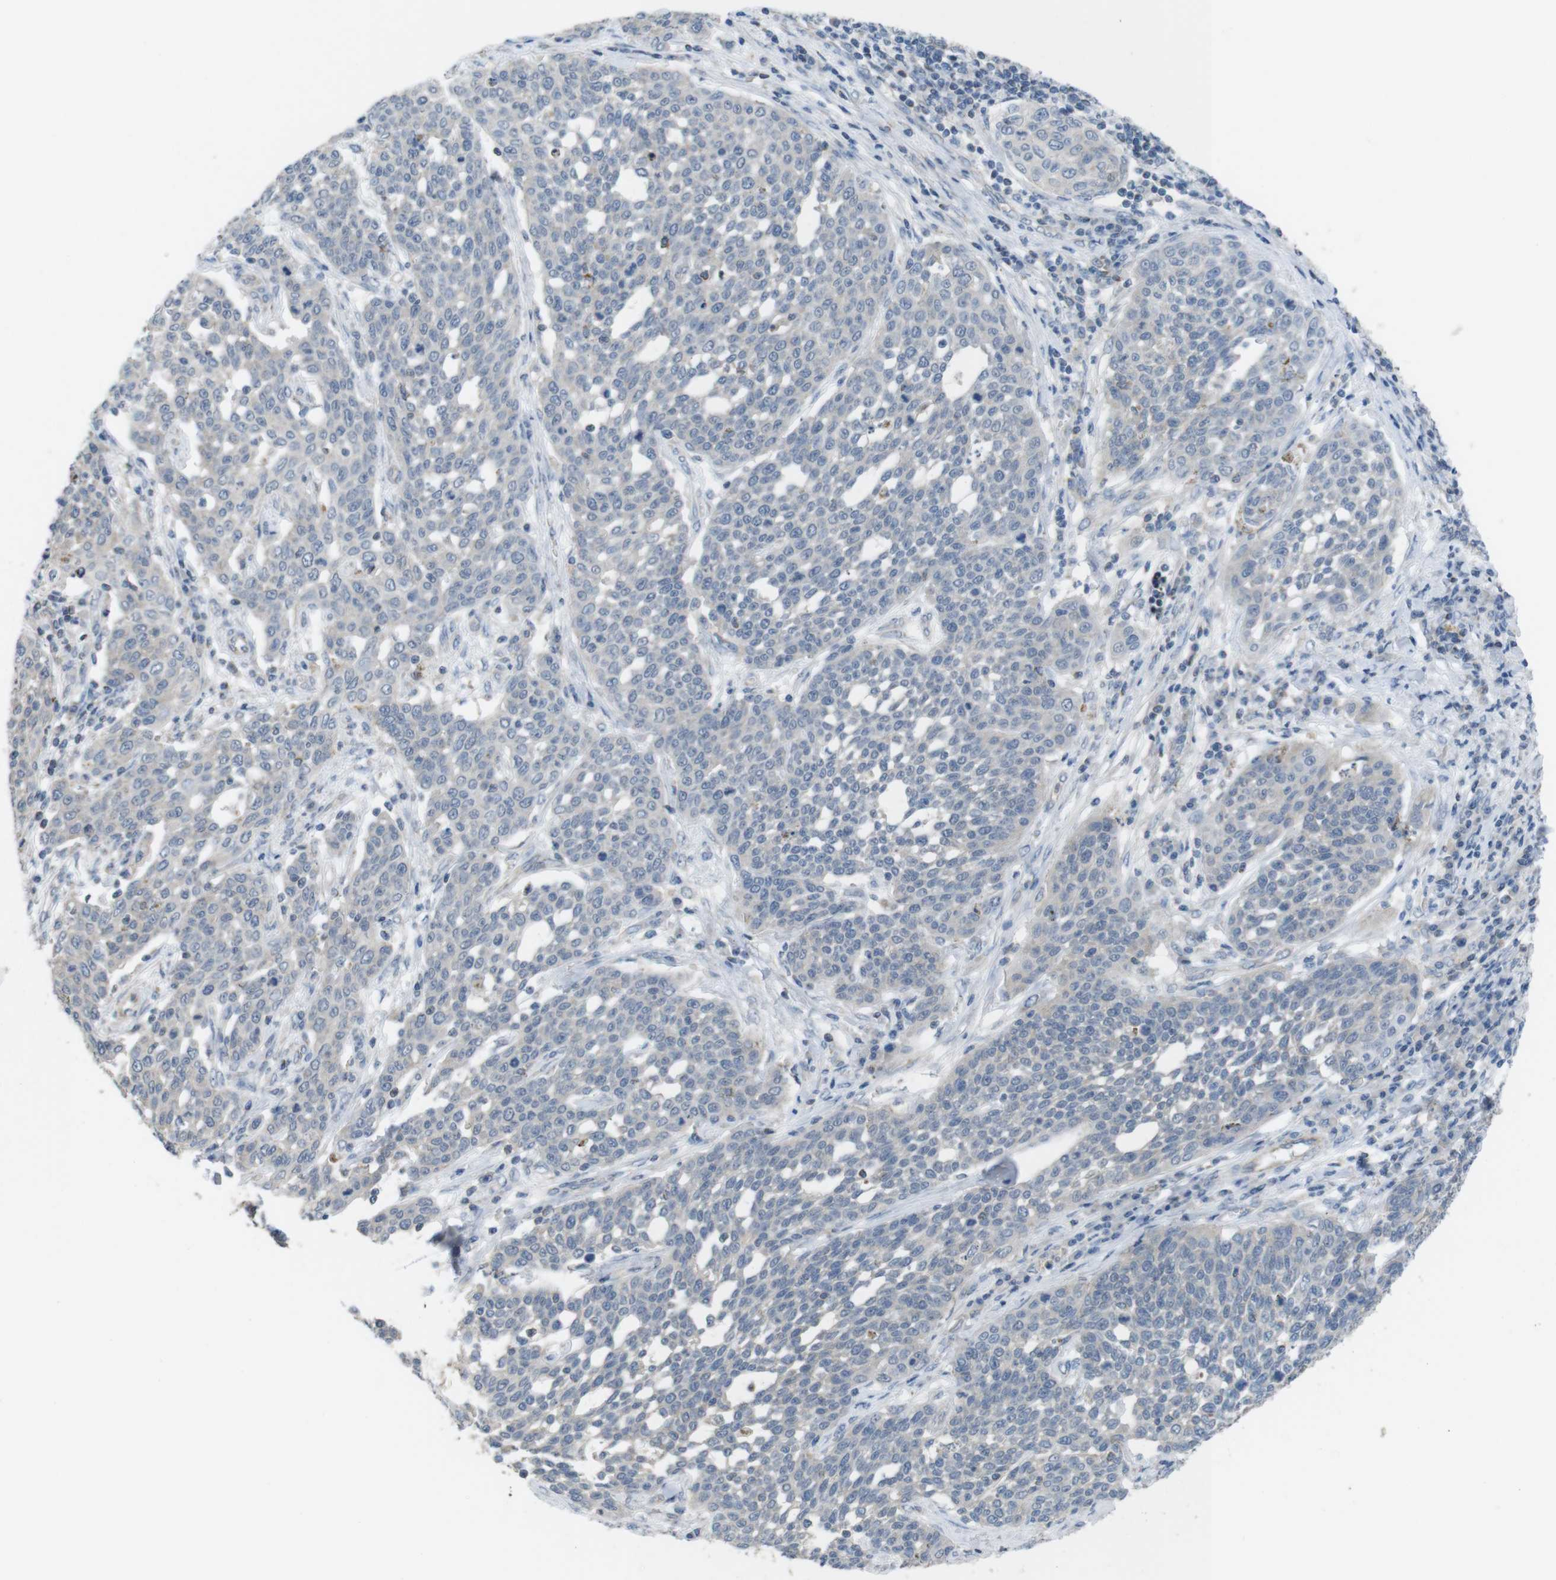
{"staining": {"intensity": "negative", "quantity": "none", "location": "none"}, "tissue": "cervical cancer", "cell_type": "Tumor cells", "image_type": "cancer", "snomed": [{"axis": "morphology", "description": "Squamous cell carcinoma, NOS"}, {"axis": "topography", "description": "Cervix"}], "caption": "The photomicrograph displays no staining of tumor cells in cervical squamous cell carcinoma.", "gene": "GRIK2", "patient": {"sex": "female", "age": 34}}